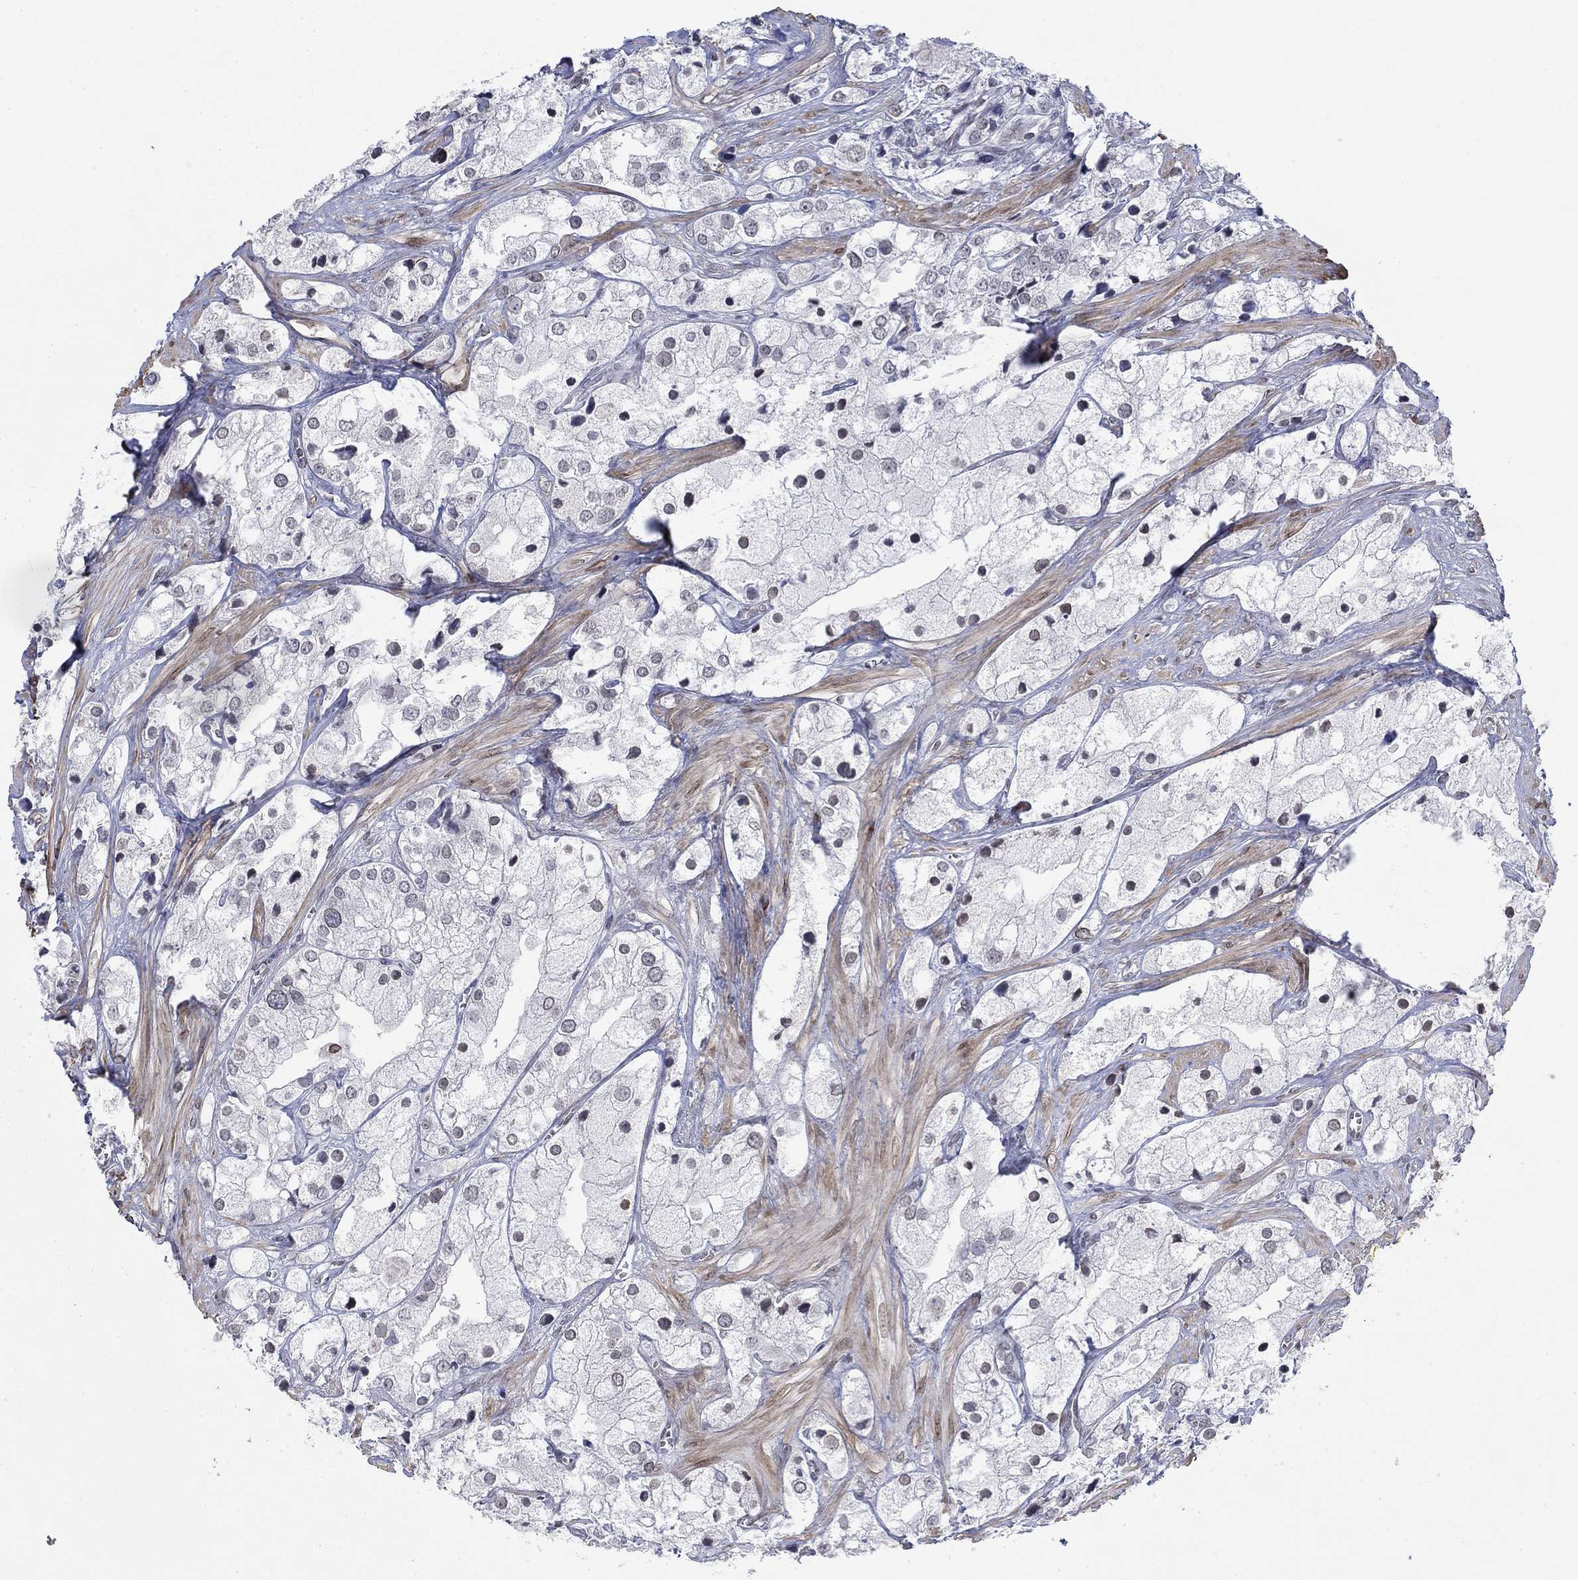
{"staining": {"intensity": "strong", "quantity": "<25%", "location": "cytoplasmic/membranous,nuclear"}, "tissue": "prostate cancer", "cell_type": "Tumor cells", "image_type": "cancer", "snomed": [{"axis": "morphology", "description": "Adenocarcinoma, NOS"}, {"axis": "topography", "description": "Prostate and seminal vesicle, NOS"}, {"axis": "topography", "description": "Prostate"}], "caption": "High-power microscopy captured an immunohistochemistry (IHC) photomicrograph of prostate adenocarcinoma, revealing strong cytoplasmic/membranous and nuclear staining in about <25% of tumor cells.", "gene": "TOR1AIP1", "patient": {"sex": "male", "age": 79}}